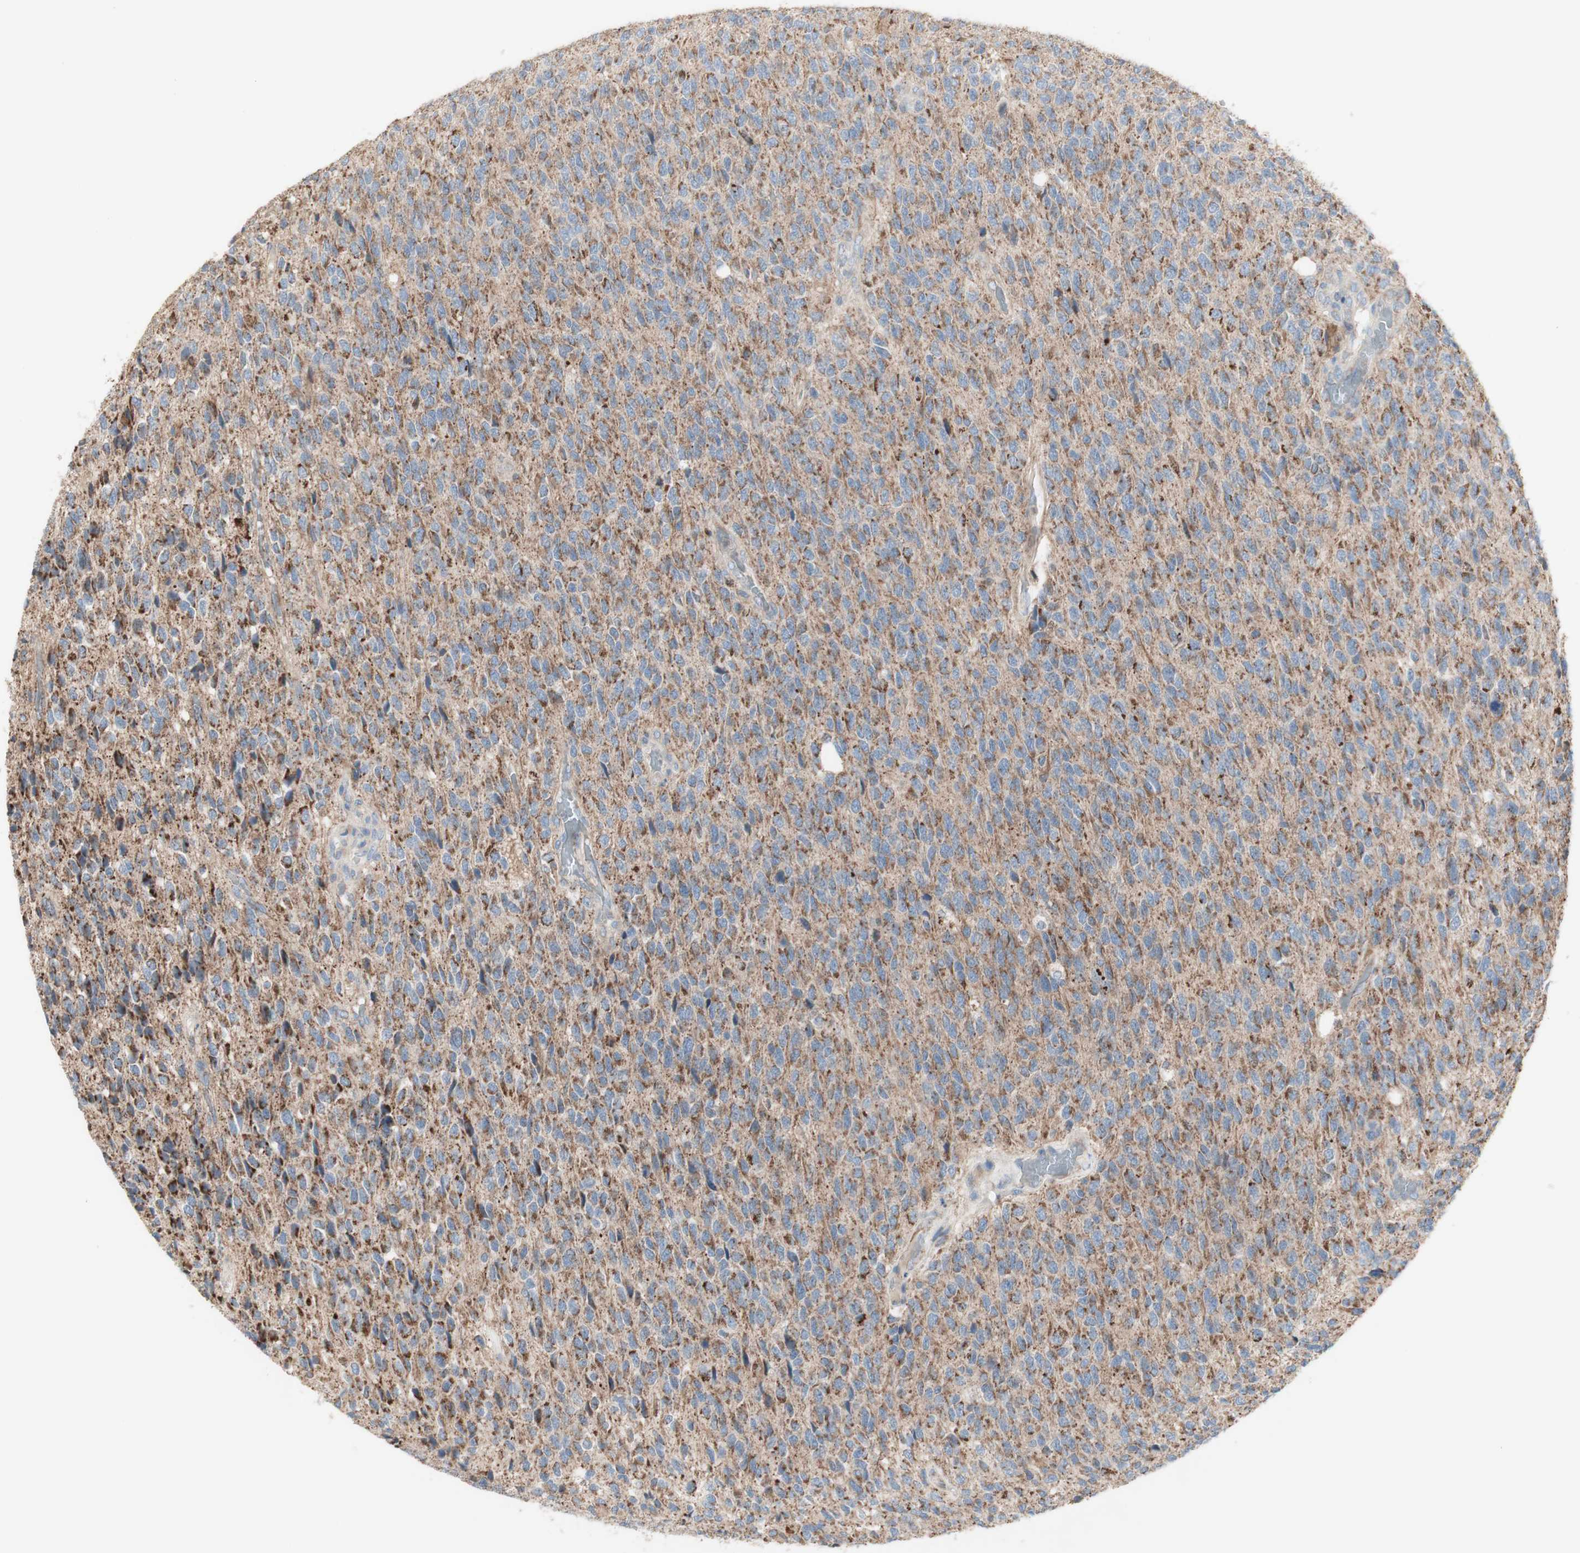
{"staining": {"intensity": "weak", "quantity": "<25%", "location": "cytoplasmic/membranous"}, "tissue": "glioma", "cell_type": "Tumor cells", "image_type": "cancer", "snomed": [{"axis": "morphology", "description": "Glioma, malignant, High grade"}, {"axis": "topography", "description": "pancreas cauda"}], "caption": "An immunohistochemistry (IHC) image of glioma is shown. There is no staining in tumor cells of glioma.", "gene": "C3orf52", "patient": {"sex": "male", "age": 60}}